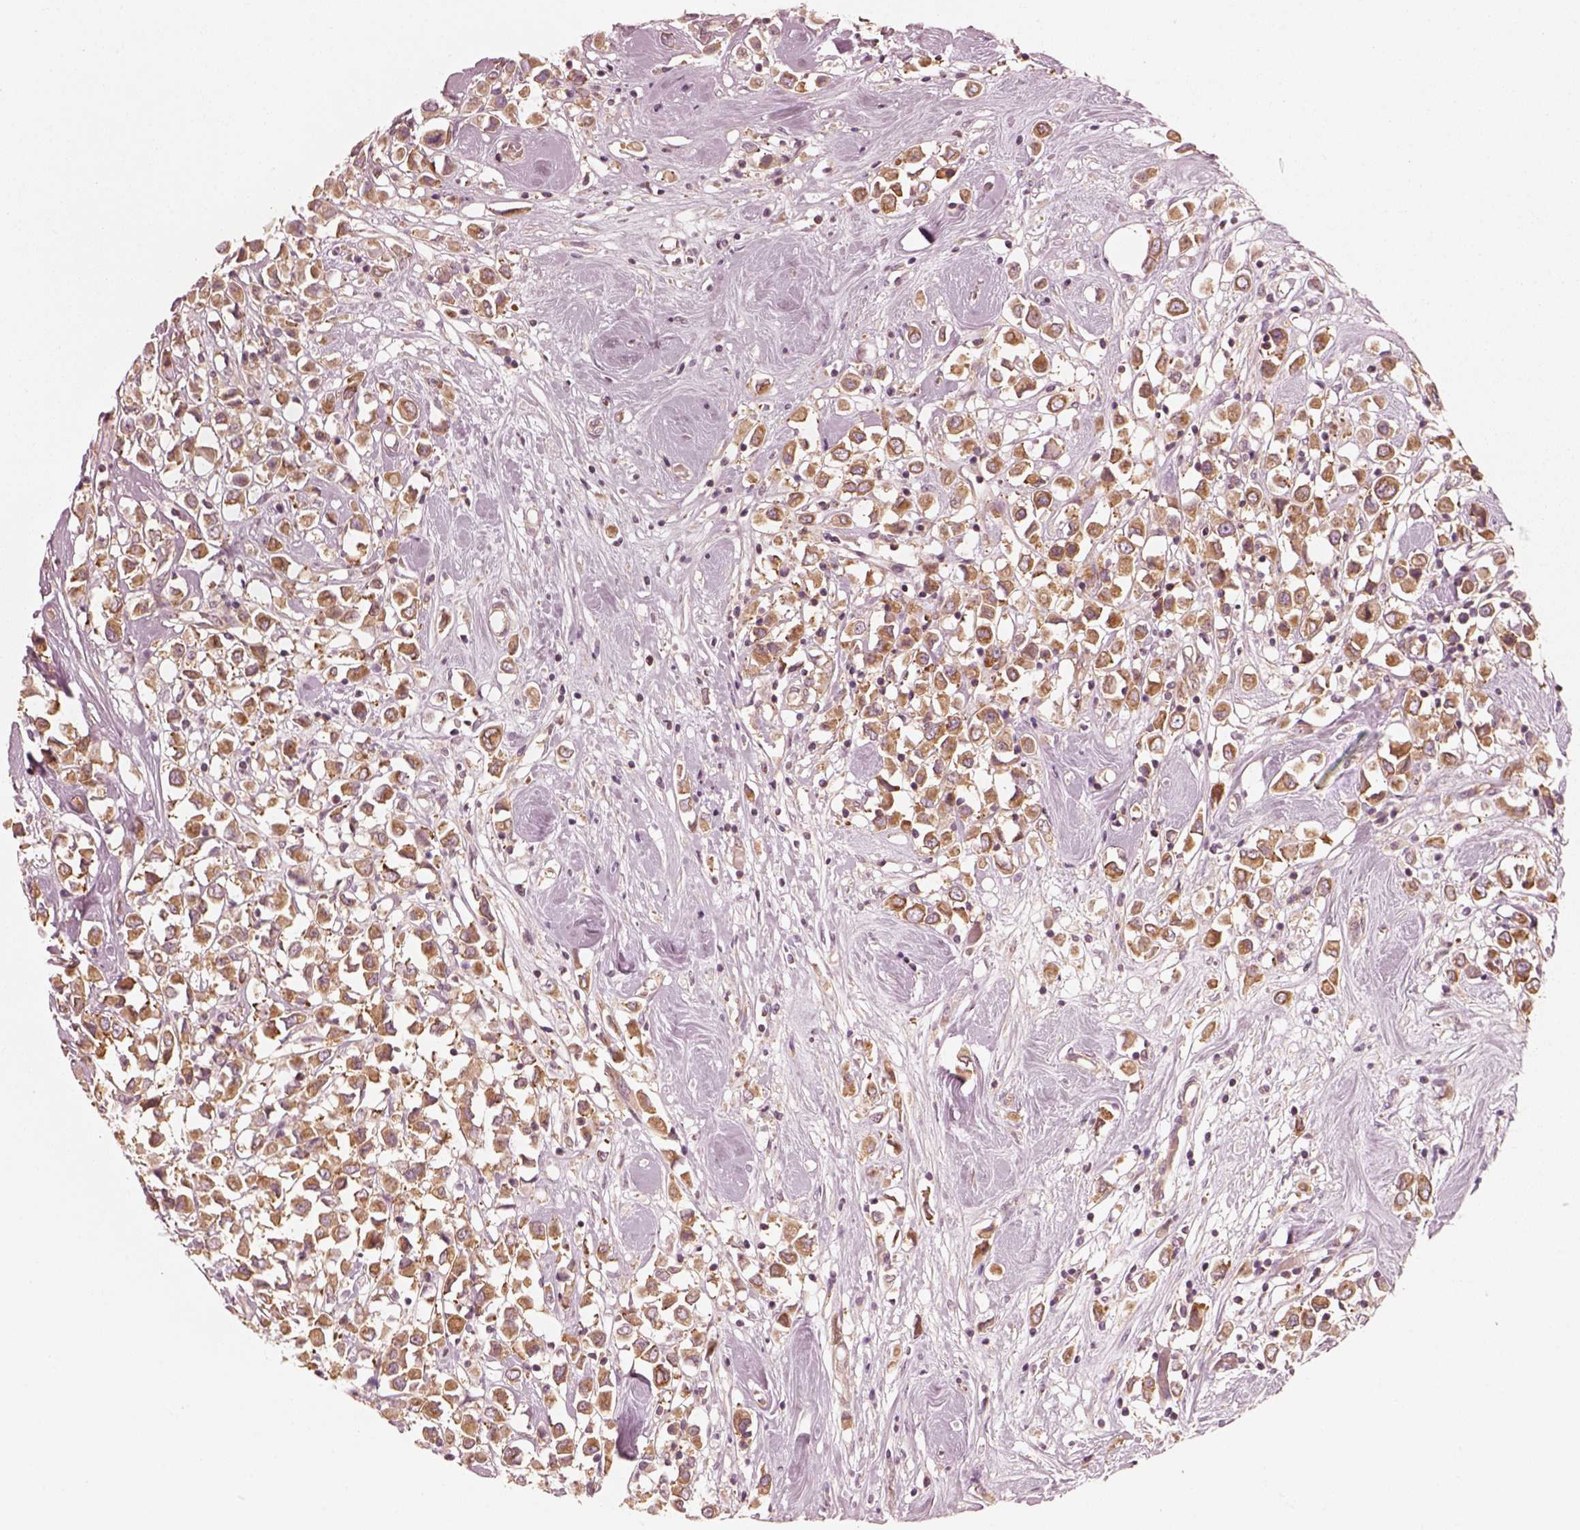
{"staining": {"intensity": "strong", "quantity": "<25%", "location": "cytoplasmic/membranous"}, "tissue": "breast cancer", "cell_type": "Tumor cells", "image_type": "cancer", "snomed": [{"axis": "morphology", "description": "Duct carcinoma"}, {"axis": "topography", "description": "Breast"}], "caption": "Breast cancer stained with DAB (3,3'-diaminobenzidine) immunohistochemistry (IHC) exhibits medium levels of strong cytoplasmic/membranous staining in about <25% of tumor cells. The protein is stained brown, and the nuclei are stained in blue (DAB (3,3'-diaminobenzidine) IHC with brightfield microscopy, high magnification).", "gene": "CNOT2", "patient": {"sex": "female", "age": 61}}